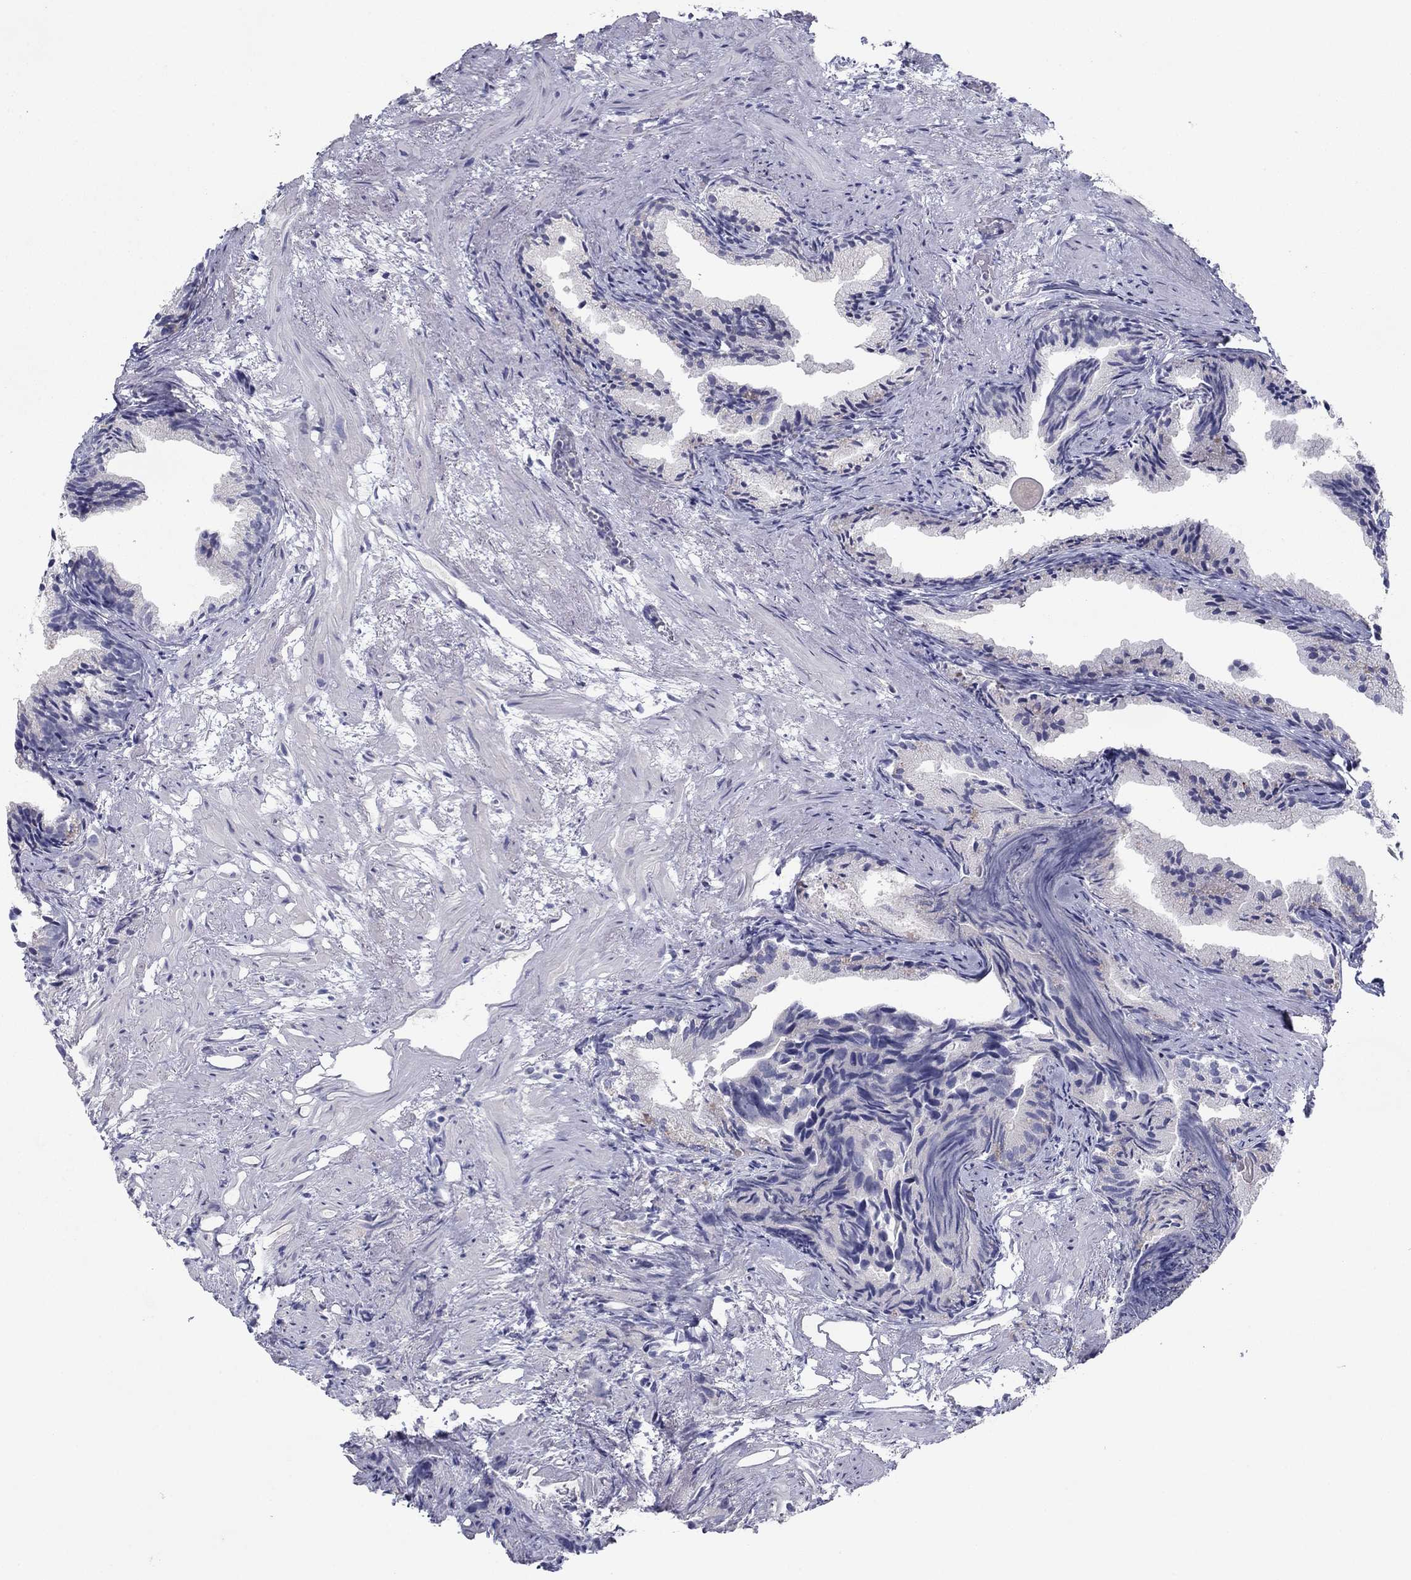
{"staining": {"intensity": "negative", "quantity": "none", "location": "none"}, "tissue": "prostate cancer", "cell_type": "Tumor cells", "image_type": "cancer", "snomed": [{"axis": "morphology", "description": "Adenocarcinoma, High grade"}, {"axis": "topography", "description": "Prostate"}], "caption": "Immunohistochemical staining of human prostate high-grade adenocarcinoma demonstrates no significant staining in tumor cells.", "gene": "PLS1", "patient": {"sex": "male", "age": 90}}